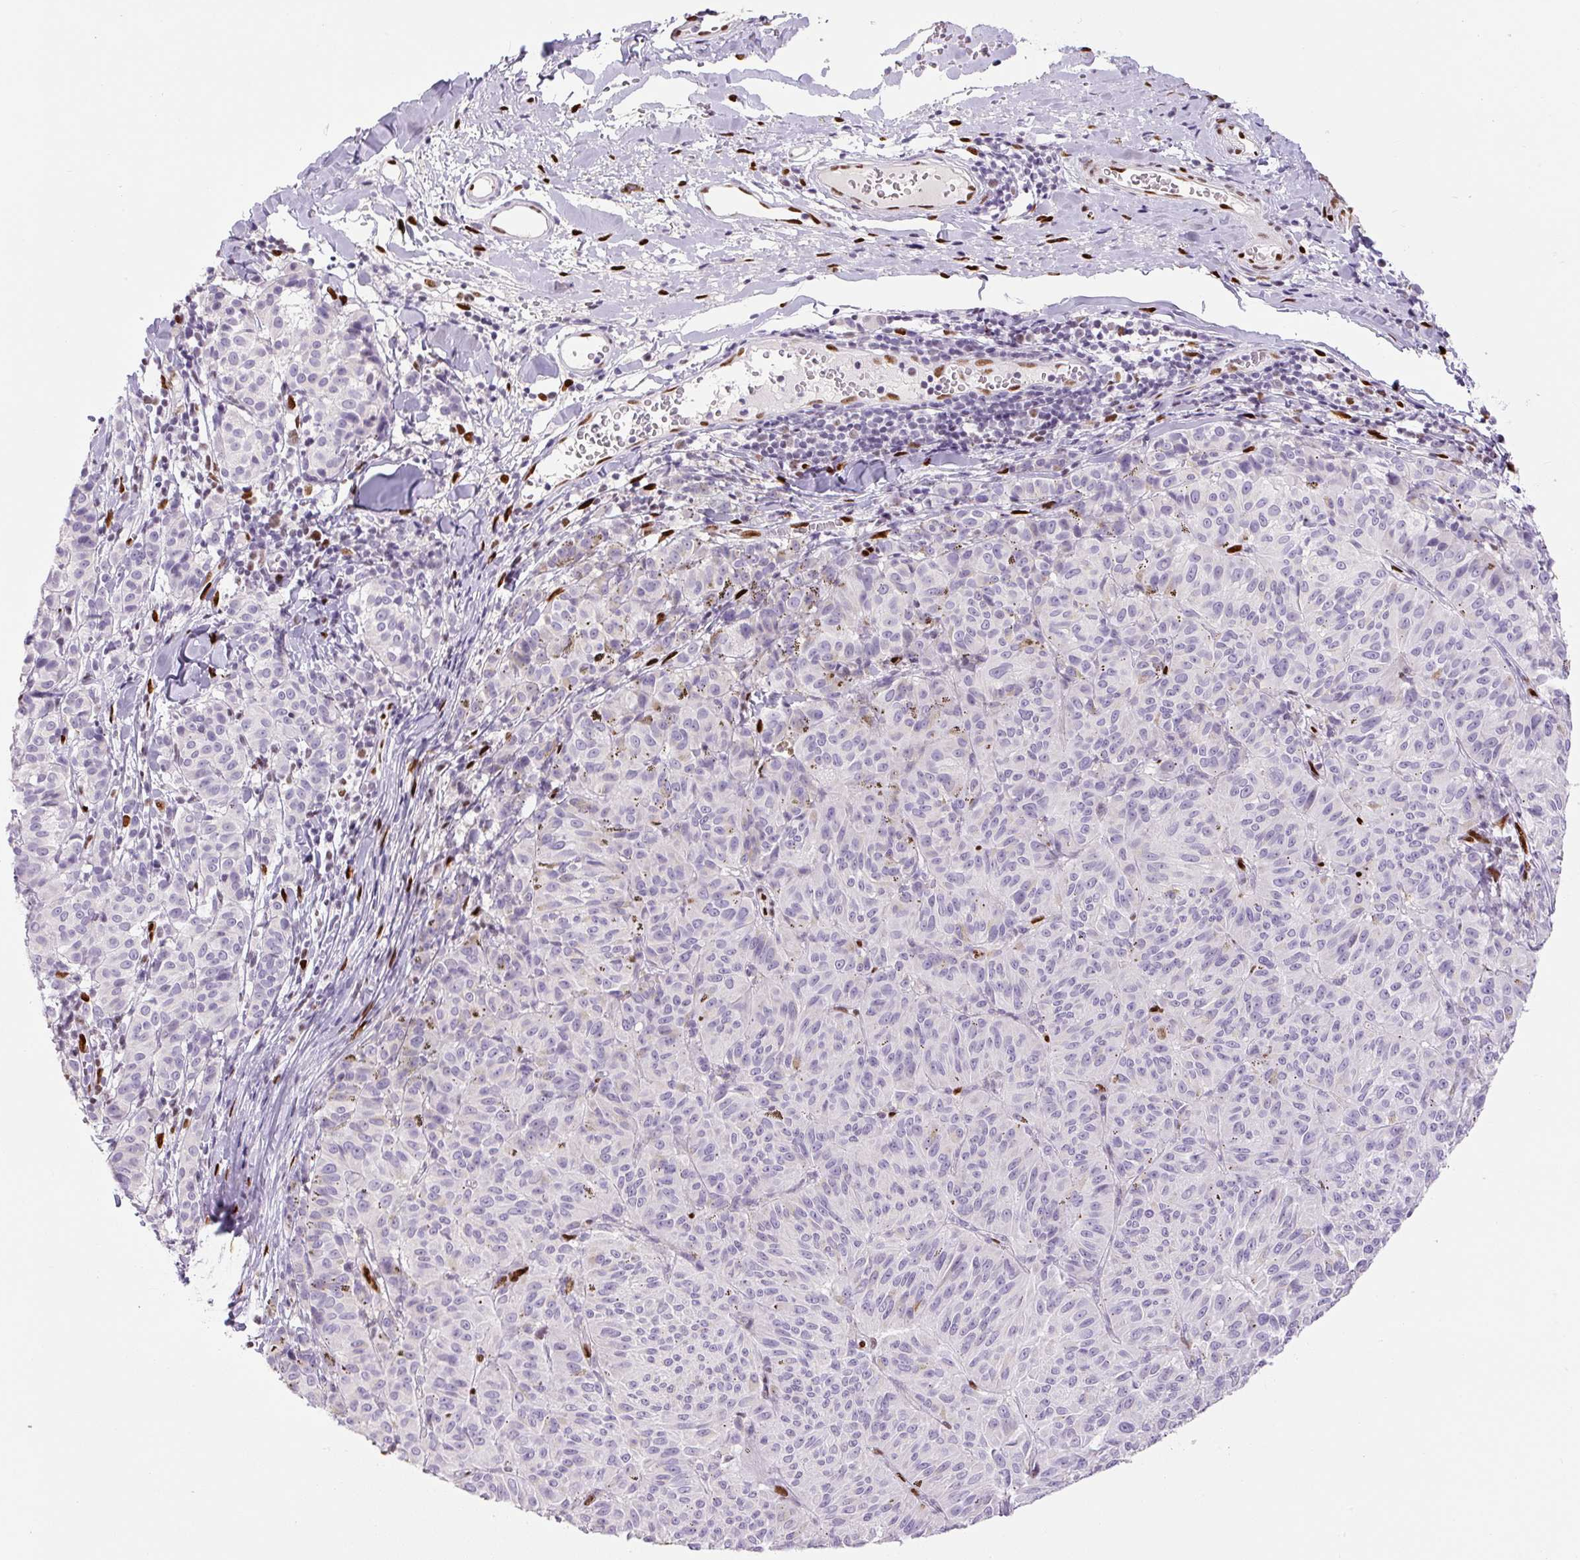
{"staining": {"intensity": "negative", "quantity": "none", "location": "none"}, "tissue": "melanoma", "cell_type": "Tumor cells", "image_type": "cancer", "snomed": [{"axis": "morphology", "description": "Malignant melanoma, NOS"}, {"axis": "topography", "description": "Skin"}], "caption": "IHC photomicrograph of neoplastic tissue: malignant melanoma stained with DAB (3,3'-diaminobenzidine) demonstrates no significant protein staining in tumor cells.", "gene": "ZEB1", "patient": {"sex": "female", "age": 72}}